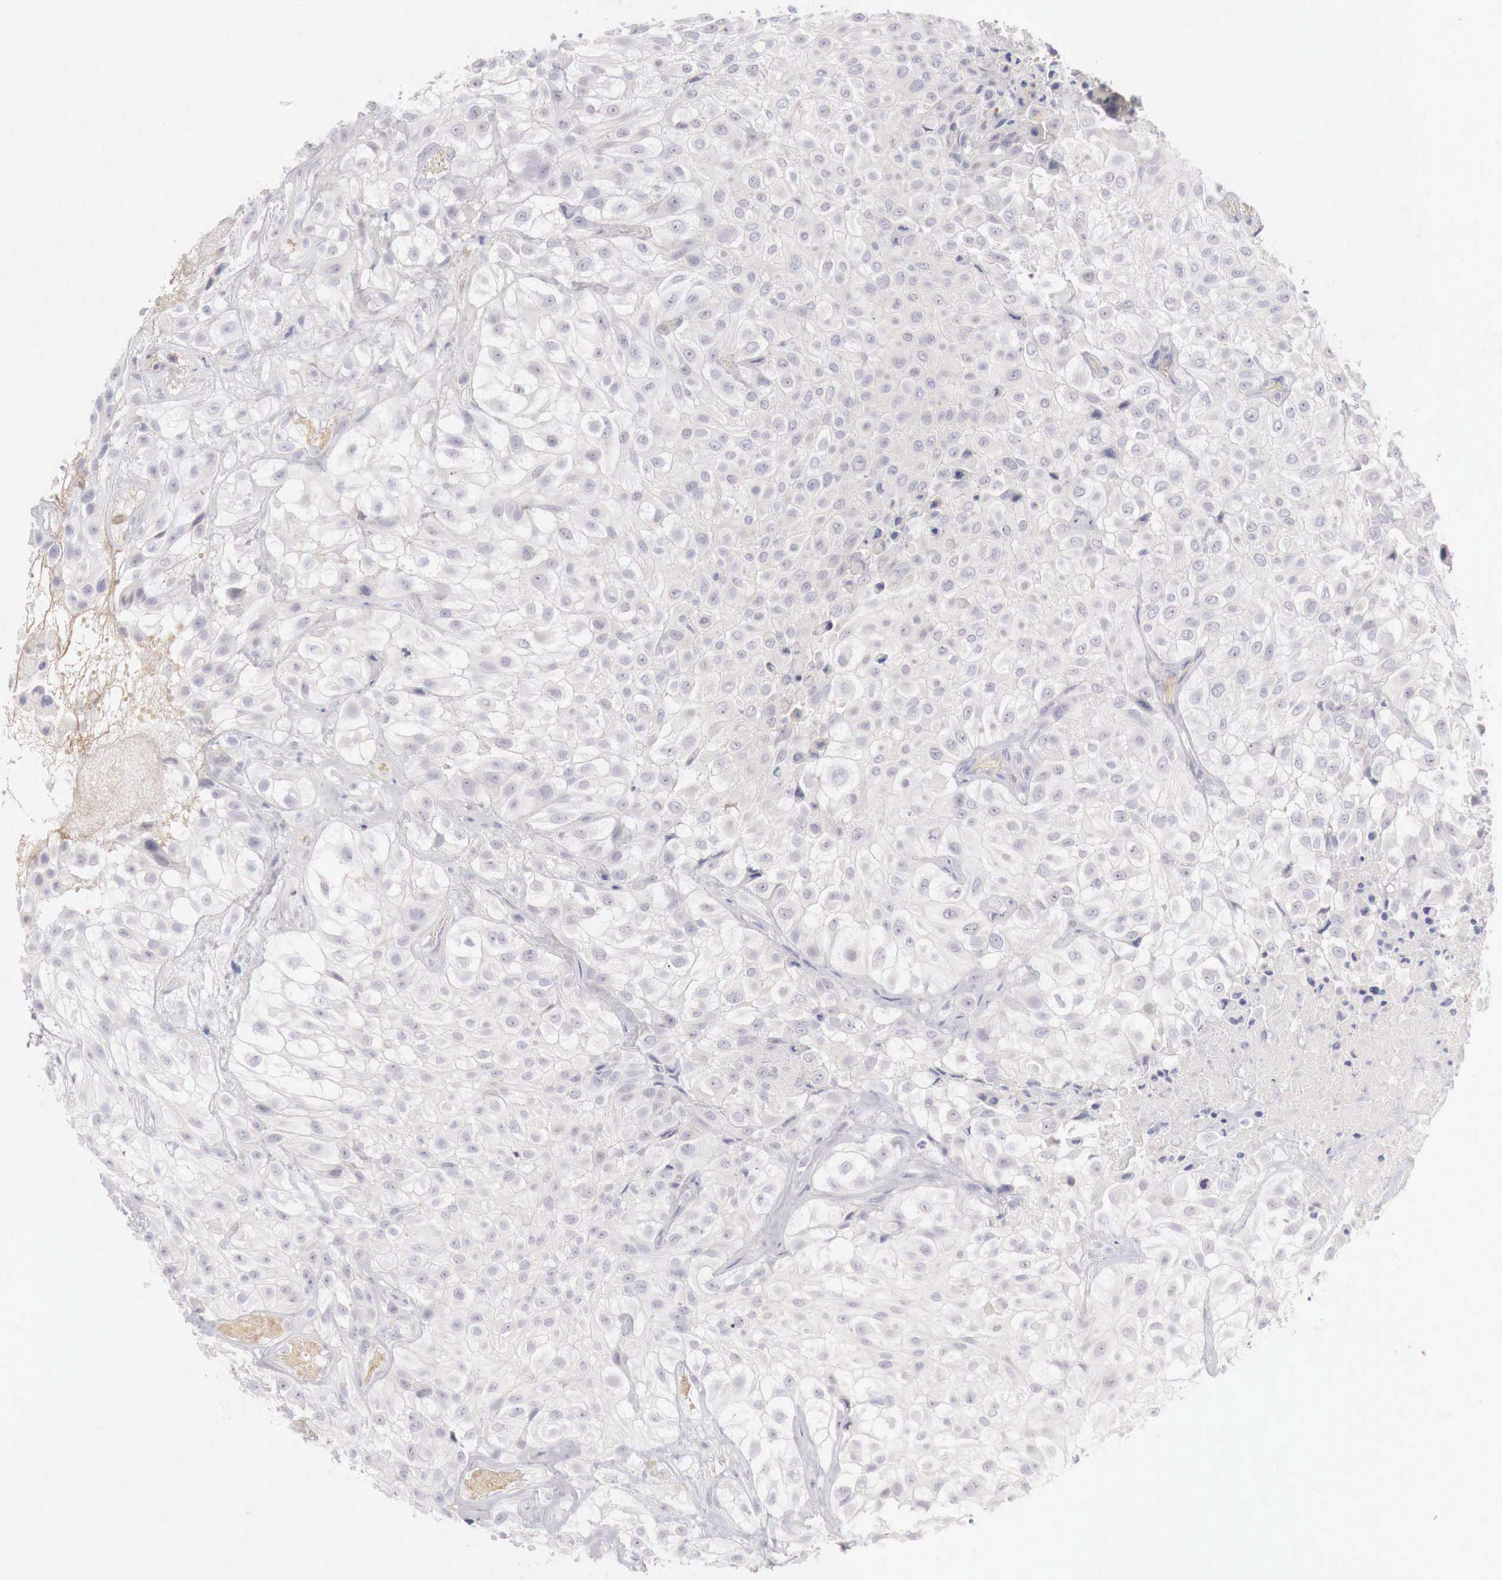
{"staining": {"intensity": "negative", "quantity": "none", "location": "none"}, "tissue": "urothelial cancer", "cell_type": "Tumor cells", "image_type": "cancer", "snomed": [{"axis": "morphology", "description": "Urothelial carcinoma, High grade"}, {"axis": "topography", "description": "Urinary bladder"}], "caption": "Photomicrograph shows no protein positivity in tumor cells of urothelial cancer tissue.", "gene": "GATA1", "patient": {"sex": "male", "age": 56}}